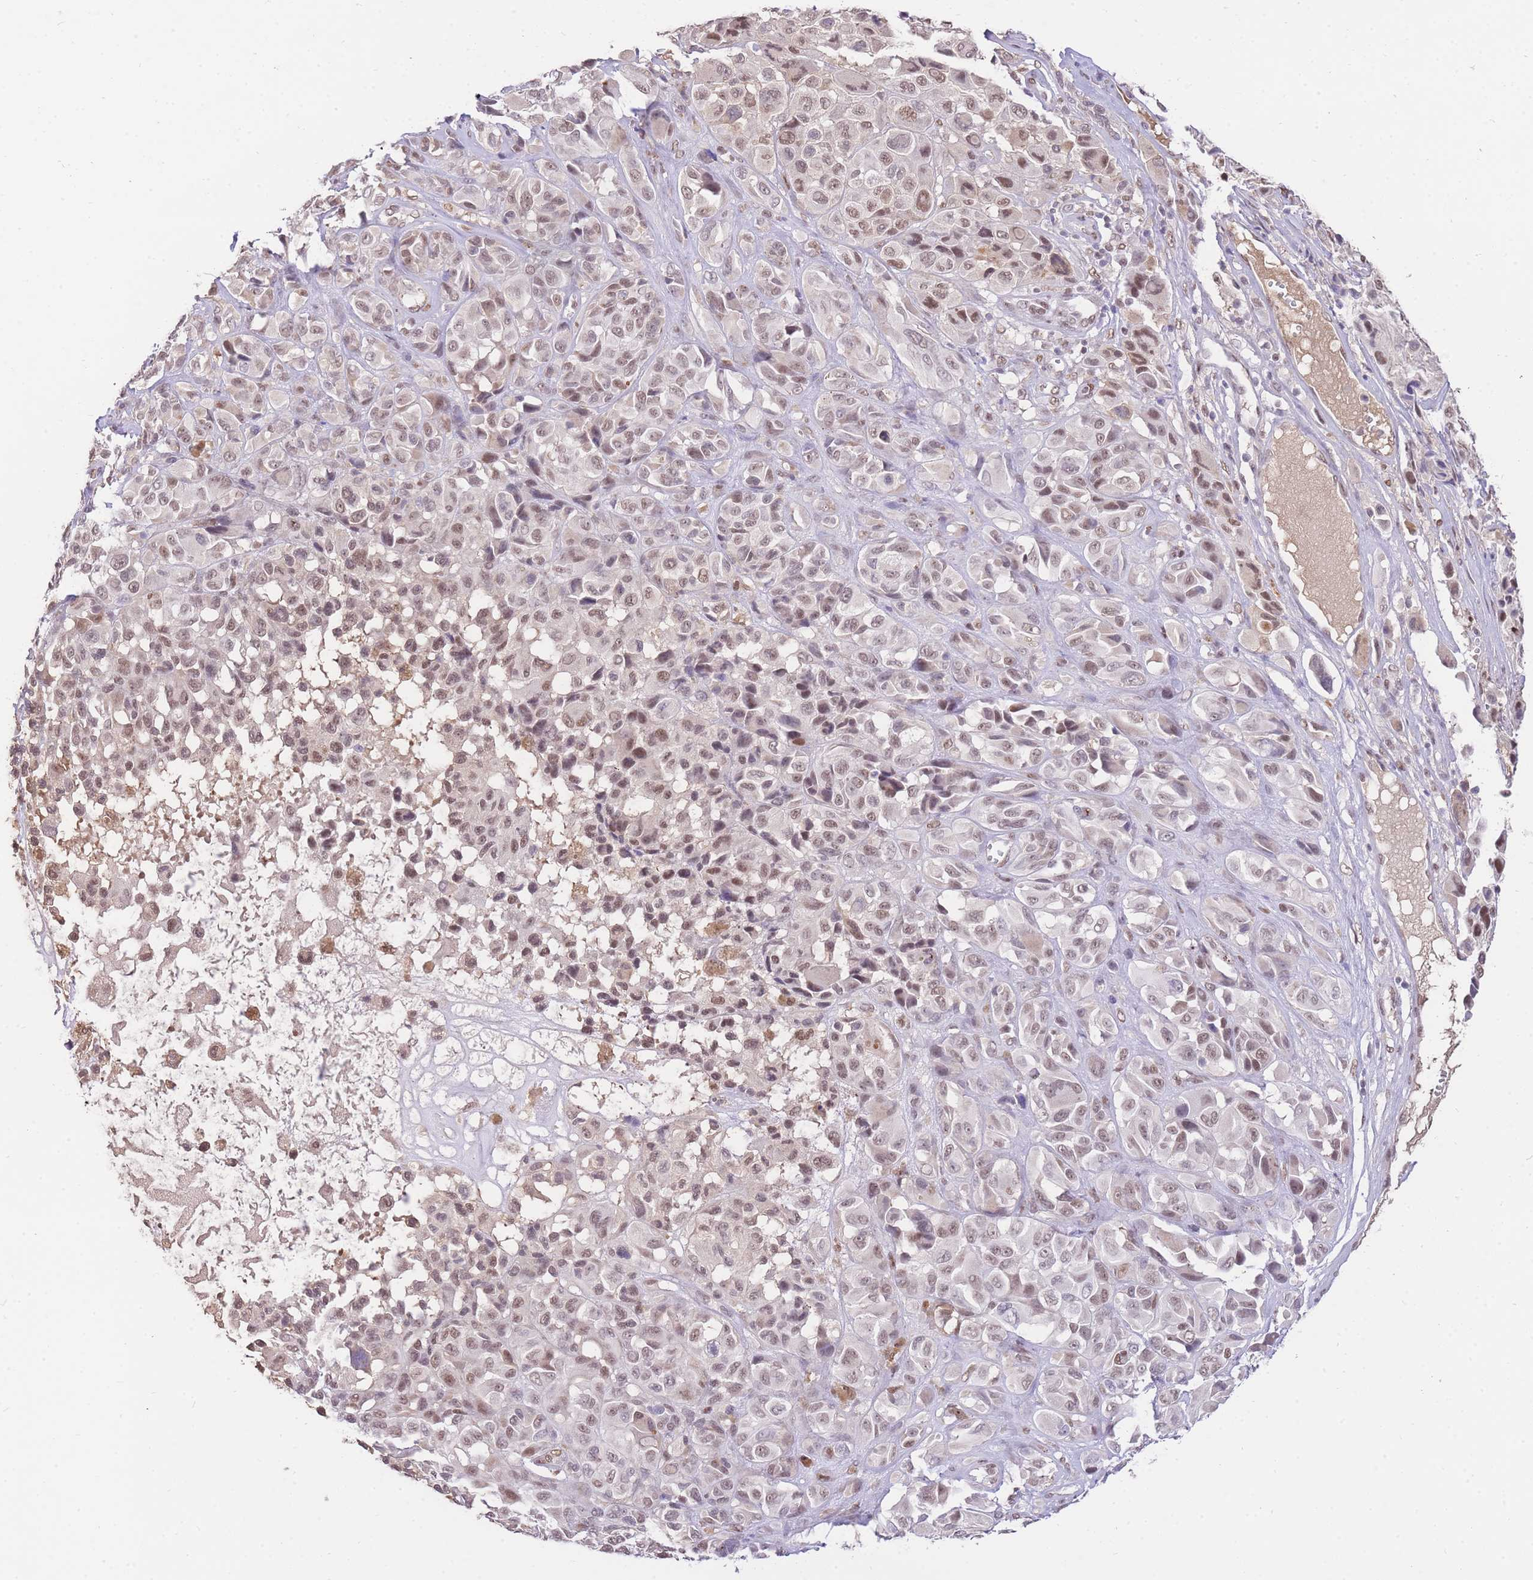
{"staining": {"intensity": "moderate", "quantity": ">75%", "location": "nuclear"}, "tissue": "melanoma", "cell_type": "Tumor cells", "image_type": "cancer", "snomed": [{"axis": "morphology", "description": "Malignant melanoma, NOS"}, {"axis": "topography", "description": "Skin of trunk"}], "caption": "About >75% of tumor cells in malignant melanoma reveal moderate nuclear protein staining as visualized by brown immunohistochemical staining.", "gene": "UBXN7", "patient": {"sex": "male", "age": 71}}